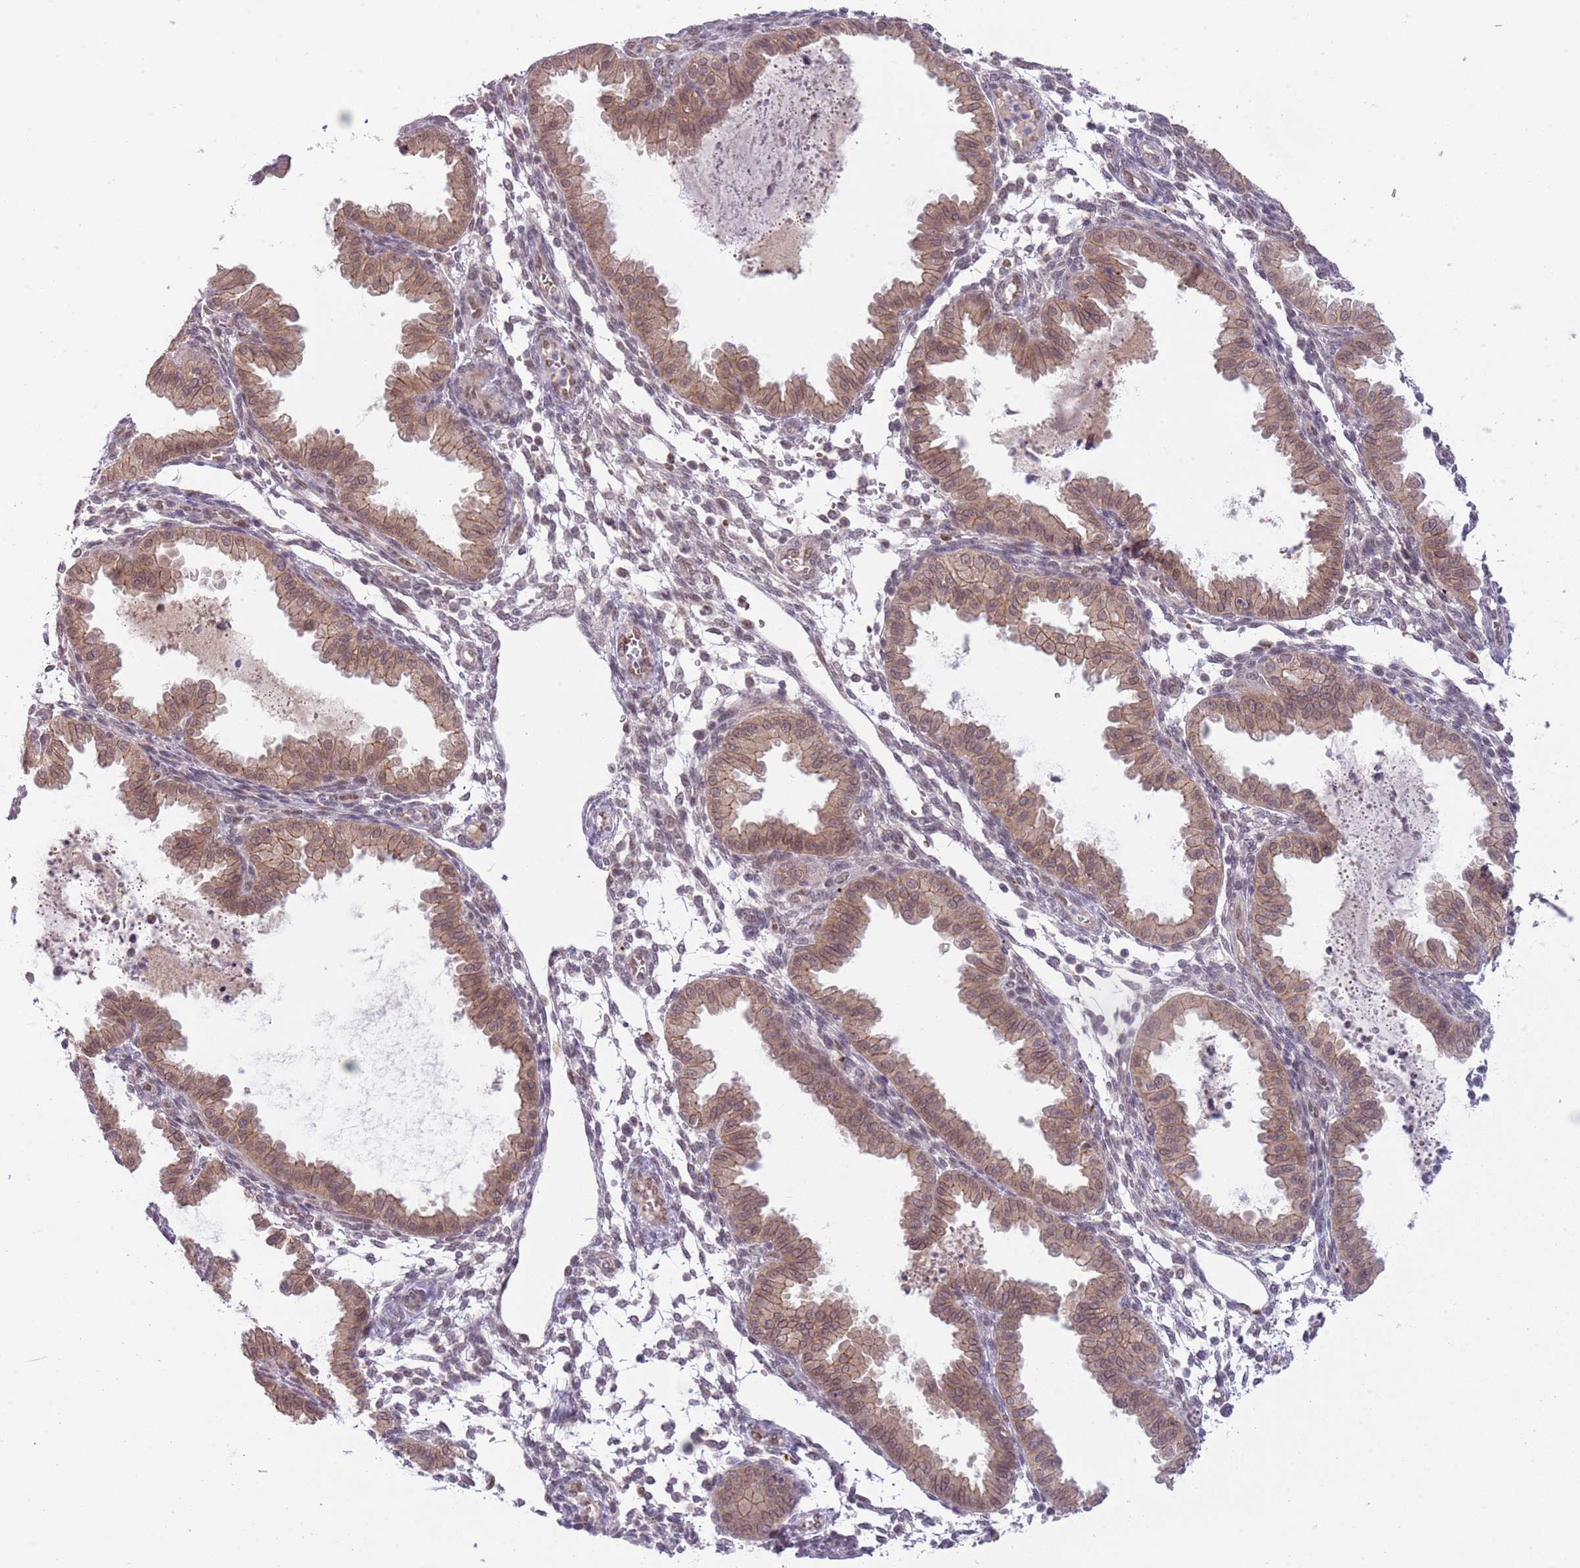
{"staining": {"intensity": "negative", "quantity": "none", "location": "none"}, "tissue": "endometrium", "cell_type": "Cells in endometrial stroma", "image_type": "normal", "snomed": [{"axis": "morphology", "description": "Normal tissue, NOS"}, {"axis": "topography", "description": "Endometrium"}], "caption": "Immunohistochemistry of benign endometrium reveals no staining in cells in endometrial stroma.", "gene": "TM2D1", "patient": {"sex": "female", "age": 33}}